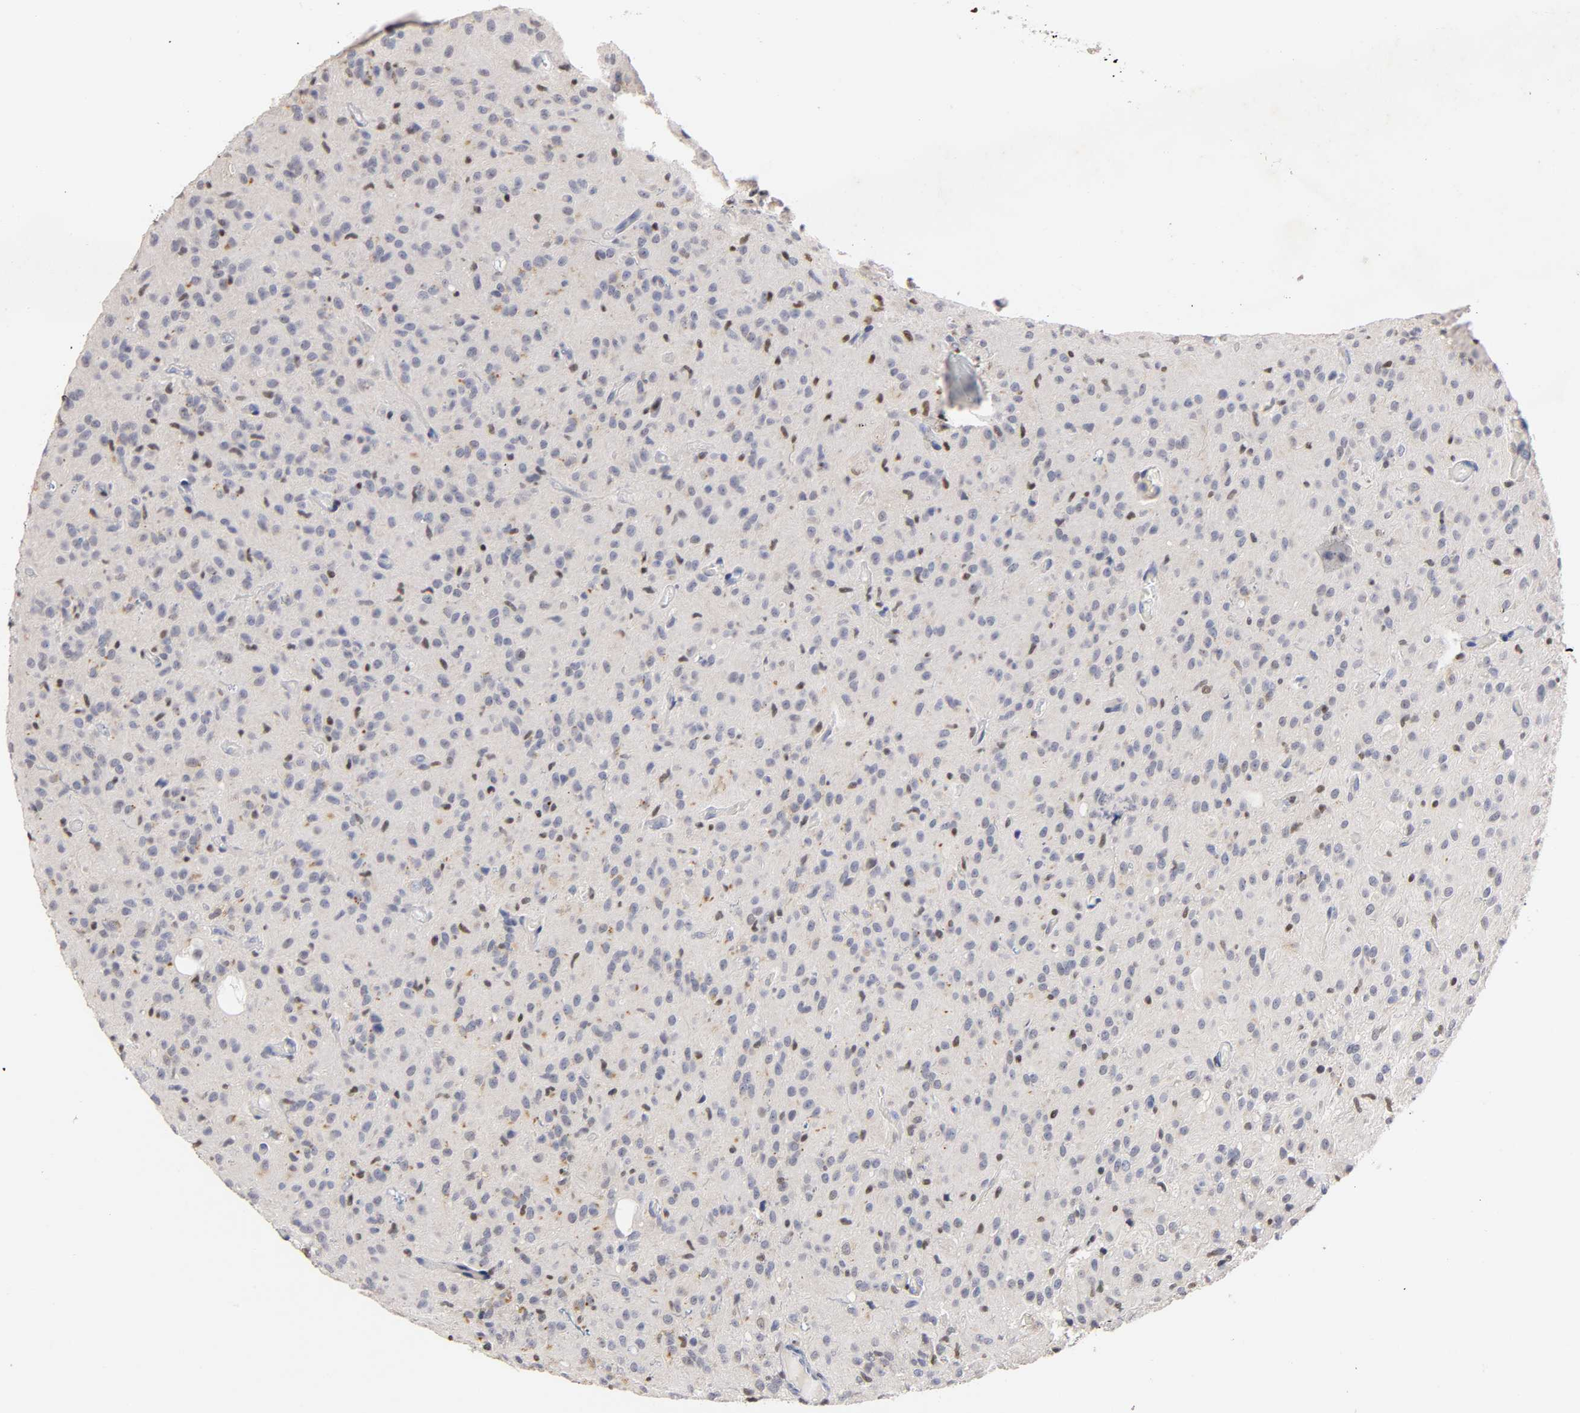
{"staining": {"intensity": "moderate", "quantity": "<25%", "location": "nuclear"}, "tissue": "glioma", "cell_type": "Tumor cells", "image_type": "cancer", "snomed": [{"axis": "morphology", "description": "Glioma, malignant, High grade"}, {"axis": "topography", "description": "Brain"}], "caption": "Immunohistochemical staining of human malignant glioma (high-grade) exhibits moderate nuclear protein expression in approximately <25% of tumor cells. (IHC, brightfield microscopy, high magnification).", "gene": "RUNX1", "patient": {"sex": "female", "age": 59}}